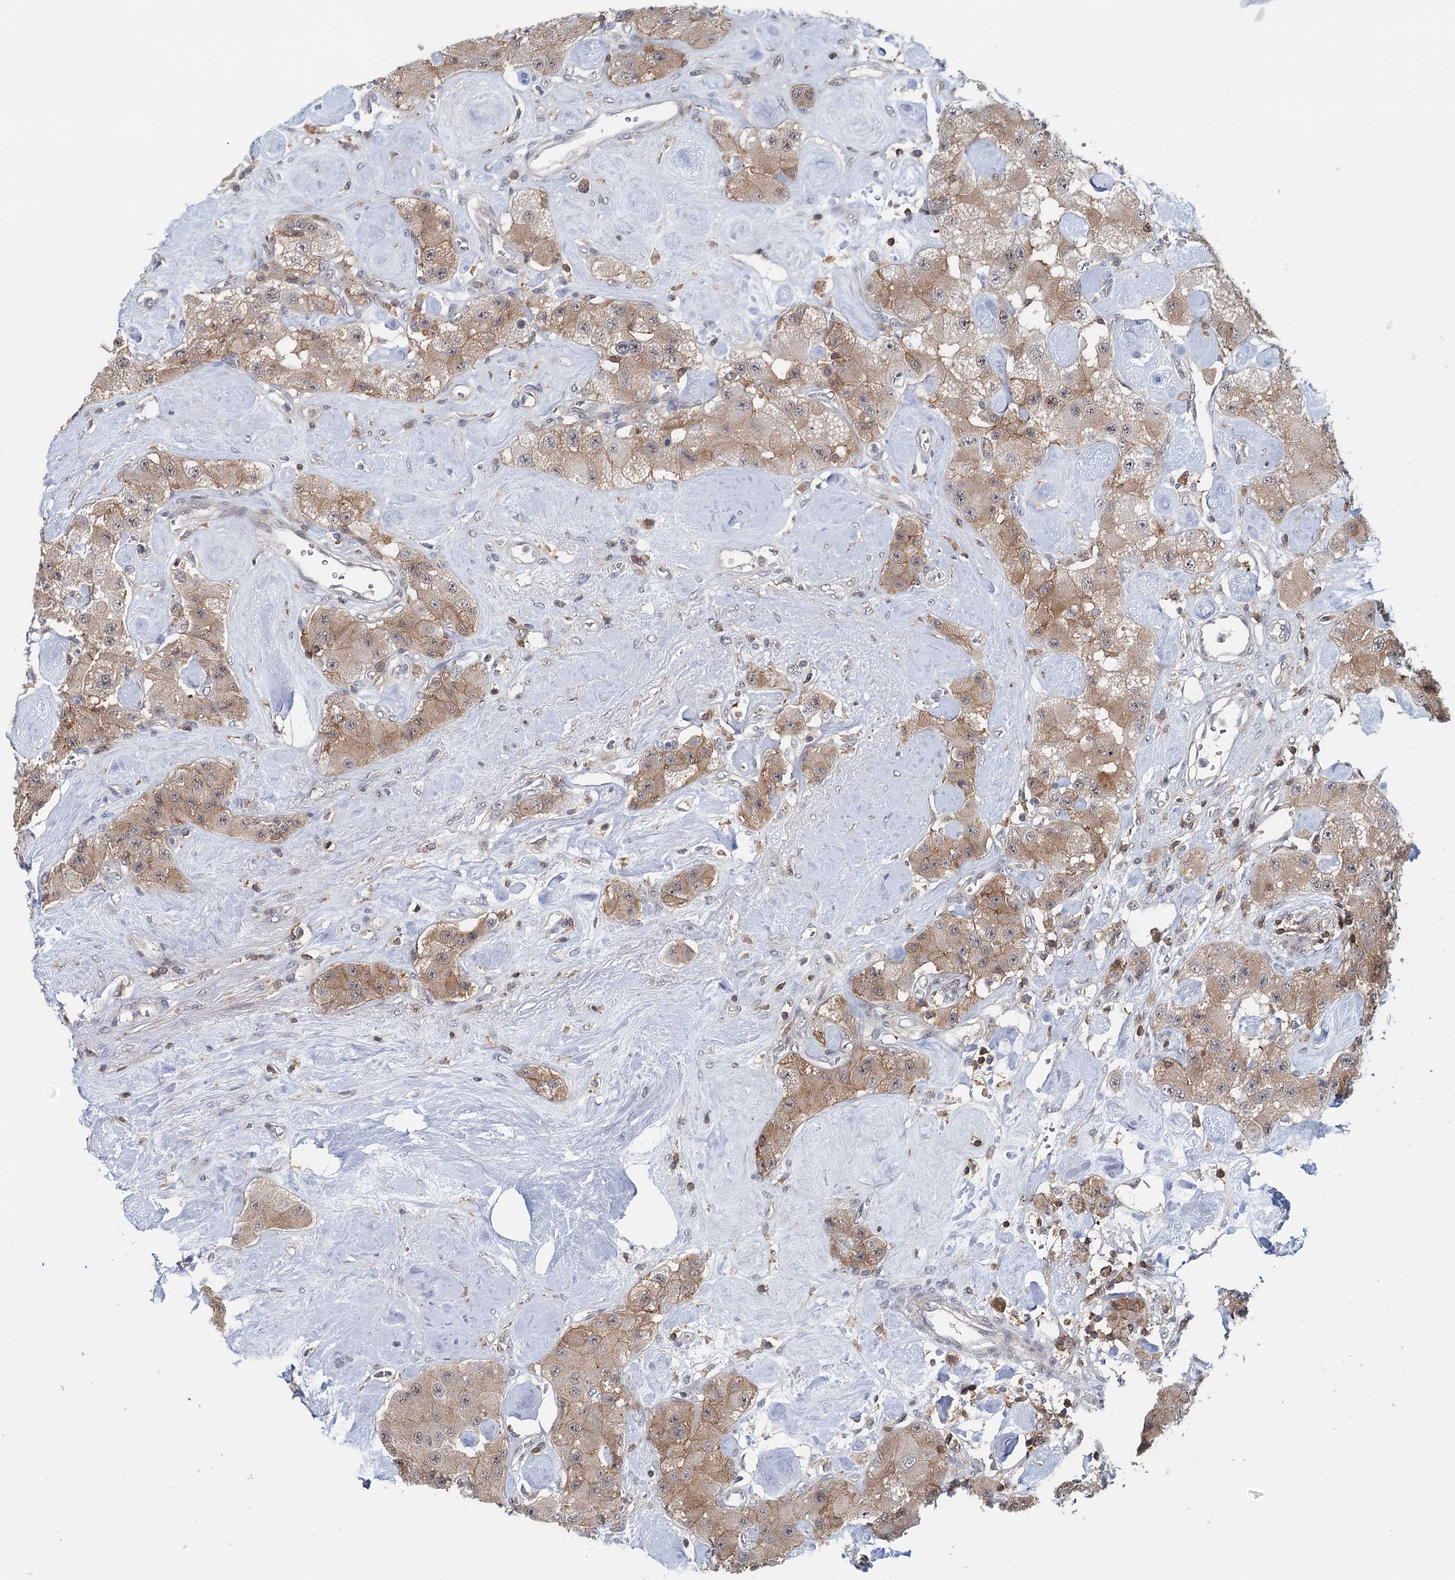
{"staining": {"intensity": "moderate", "quantity": ">75%", "location": "cytoplasmic/membranous"}, "tissue": "carcinoid", "cell_type": "Tumor cells", "image_type": "cancer", "snomed": [{"axis": "morphology", "description": "Carcinoid, malignant, NOS"}, {"axis": "topography", "description": "Pancreas"}], "caption": "Carcinoid stained for a protein (brown) demonstrates moderate cytoplasmic/membranous positive positivity in approximately >75% of tumor cells.", "gene": "CDC42SE2", "patient": {"sex": "male", "age": 41}}